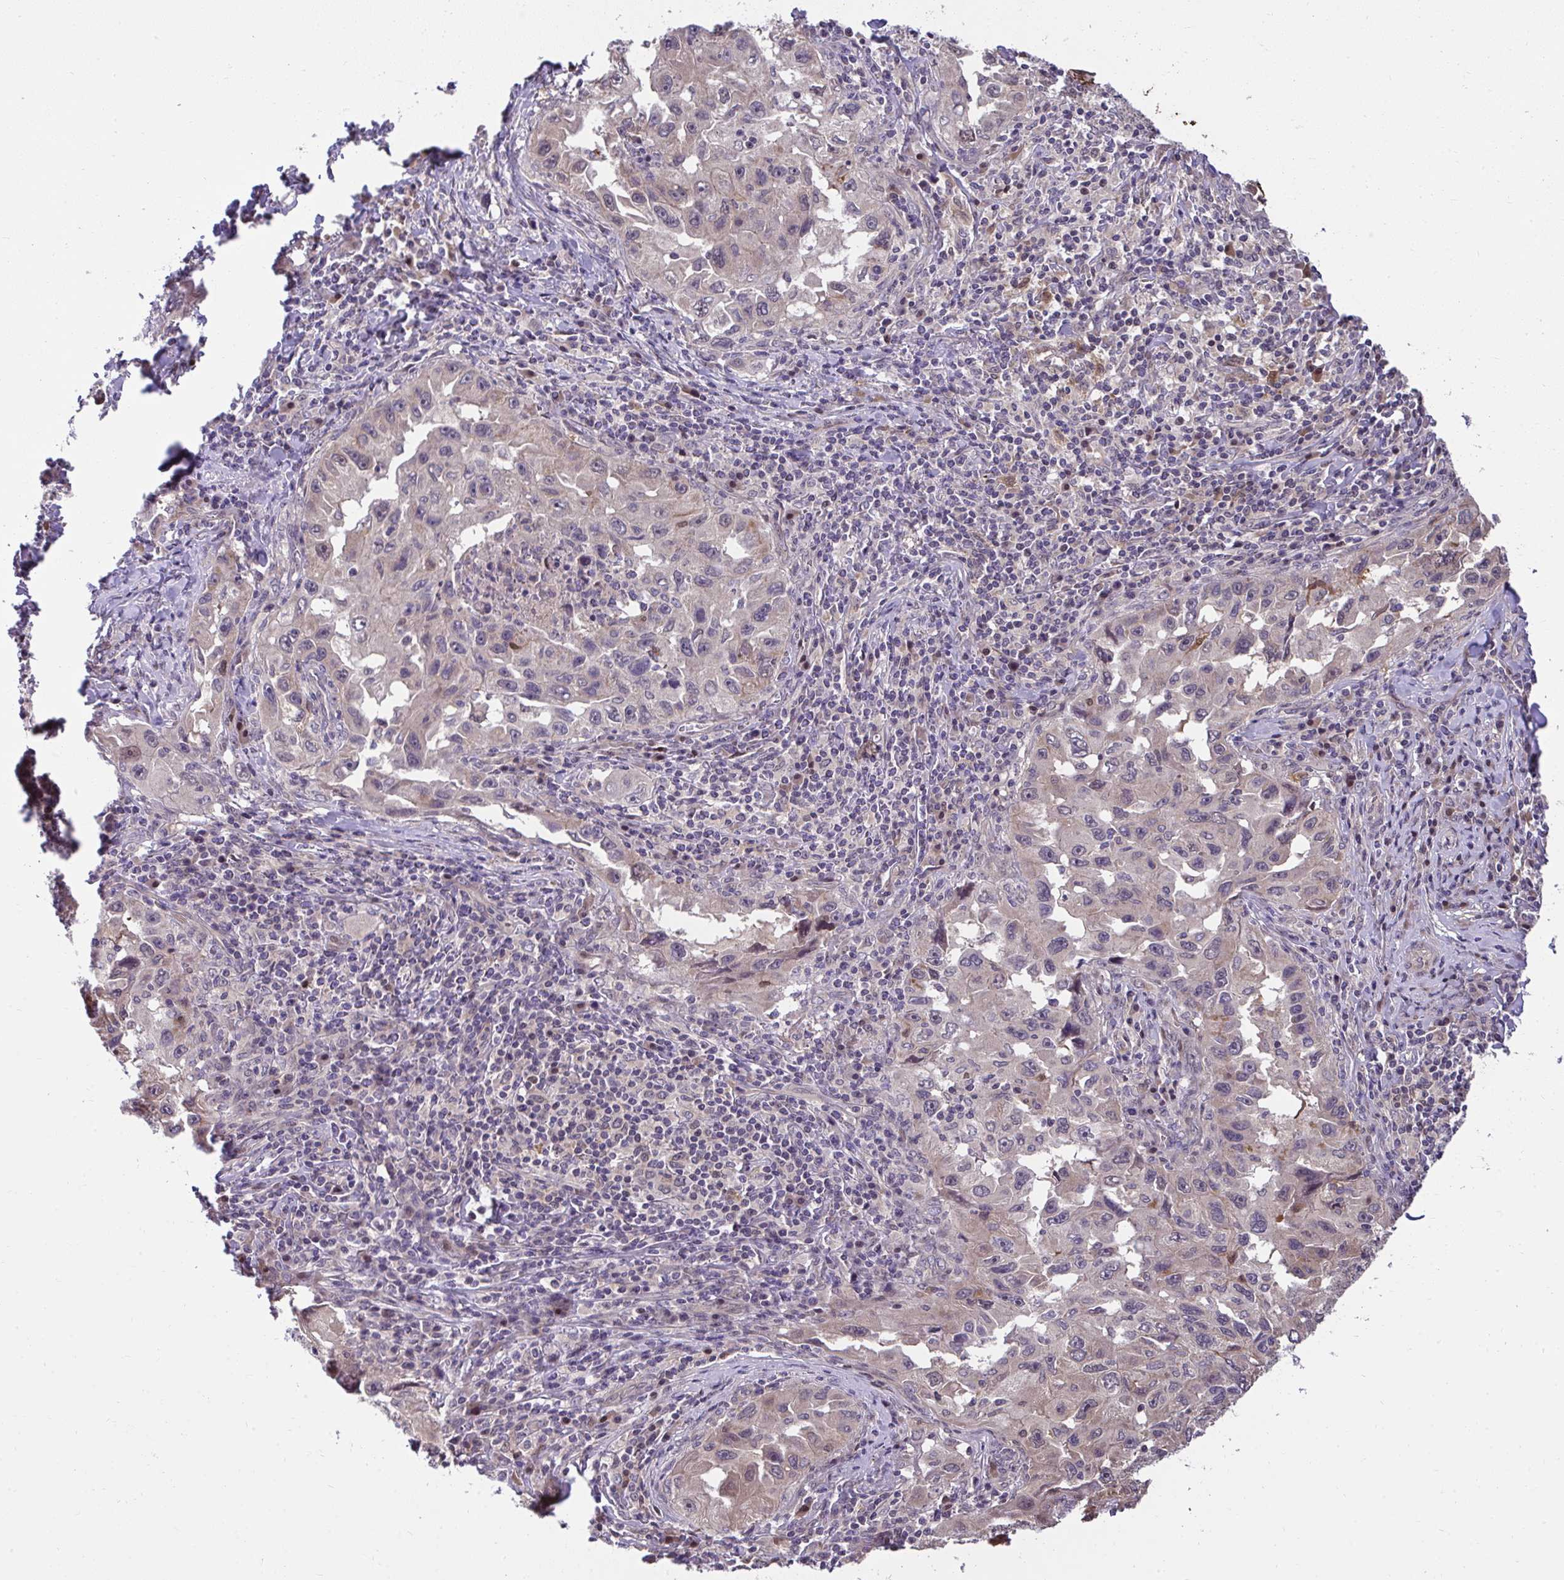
{"staining": {"intensity": "weak", "quantity": "25%-75%", "location": "cytoplasmic/membranous"}, "tissue": "lung cancer", "cell_type": "Tumor cells", "image_type": "cancer", "snomed": [{"axis": "morphology", "description": "Adenocarcinoma, NOS"}, {"axis": "topography", "description": "Lung"}], "caption": "Adenocarcinoma (lung) stained for a protein shows weak cytoplasmic/membranous positivity in tumor cells.", "gene": "RDH14", "patient": {"sex": "female", "age": 73}}